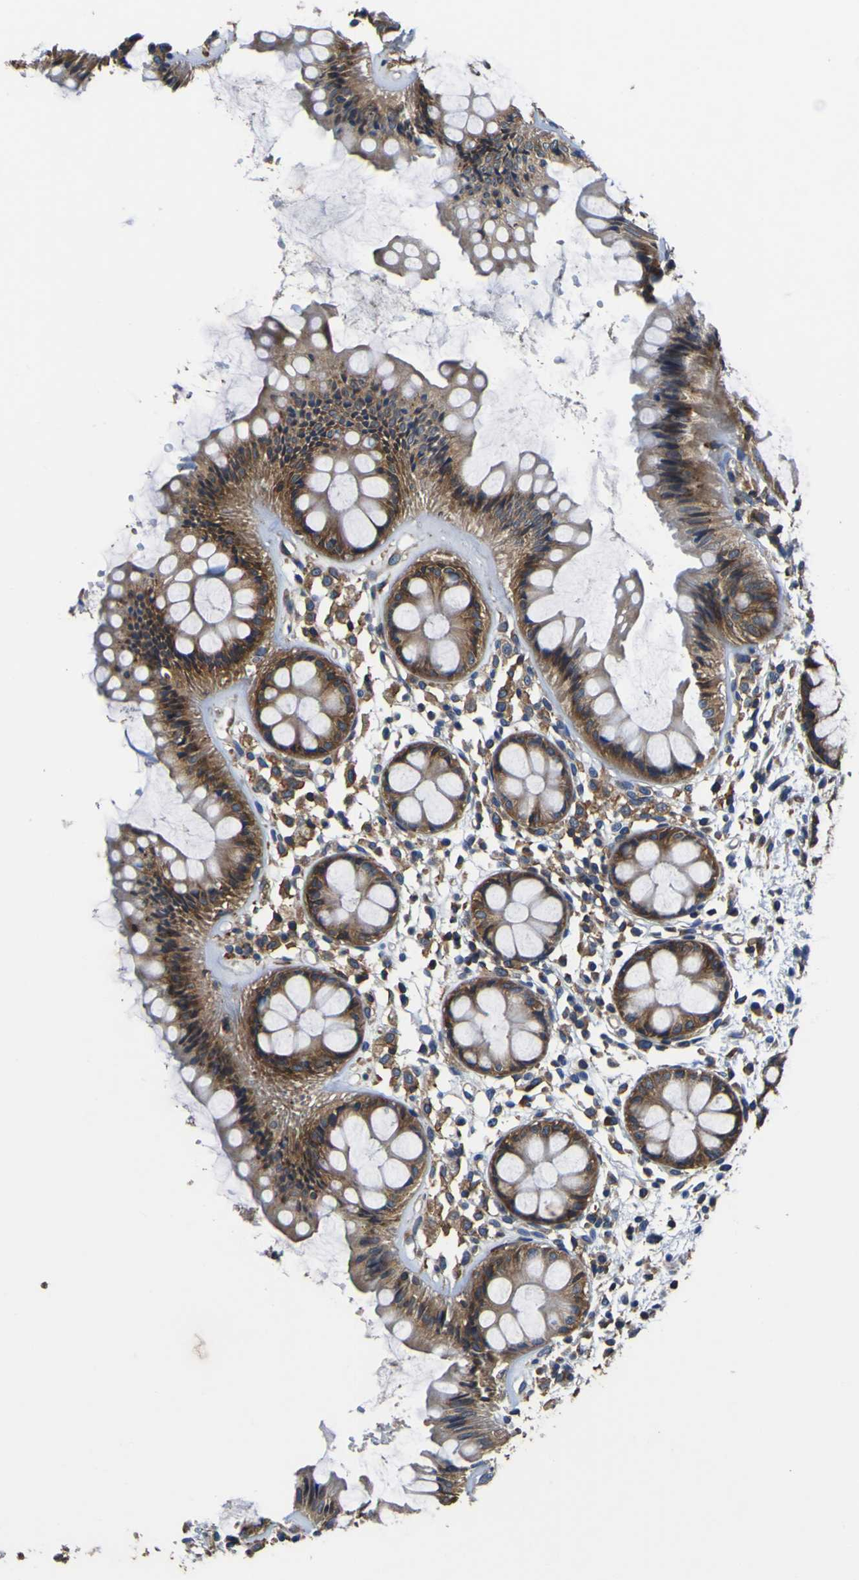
{"staining": {"intensity": "strong", "quantity": ">75%", "location": "cytoplasmic/membranous"}, "tissue": "rectum", "cell_type": "Glandular cells", "image_type": "normal", "snomed": [{"axis": "morphology", "description": "Normal tissue, NOS"}, {"axis": "topography", "description": "Rectum"}], "caption": "A high amount of strong cytoplasmic/membranous positivity is identified in about >75% of glandular cells in unremarkable rectum.", "gene": "CNR2", "patient": {"sex": "female", "age": 66}}